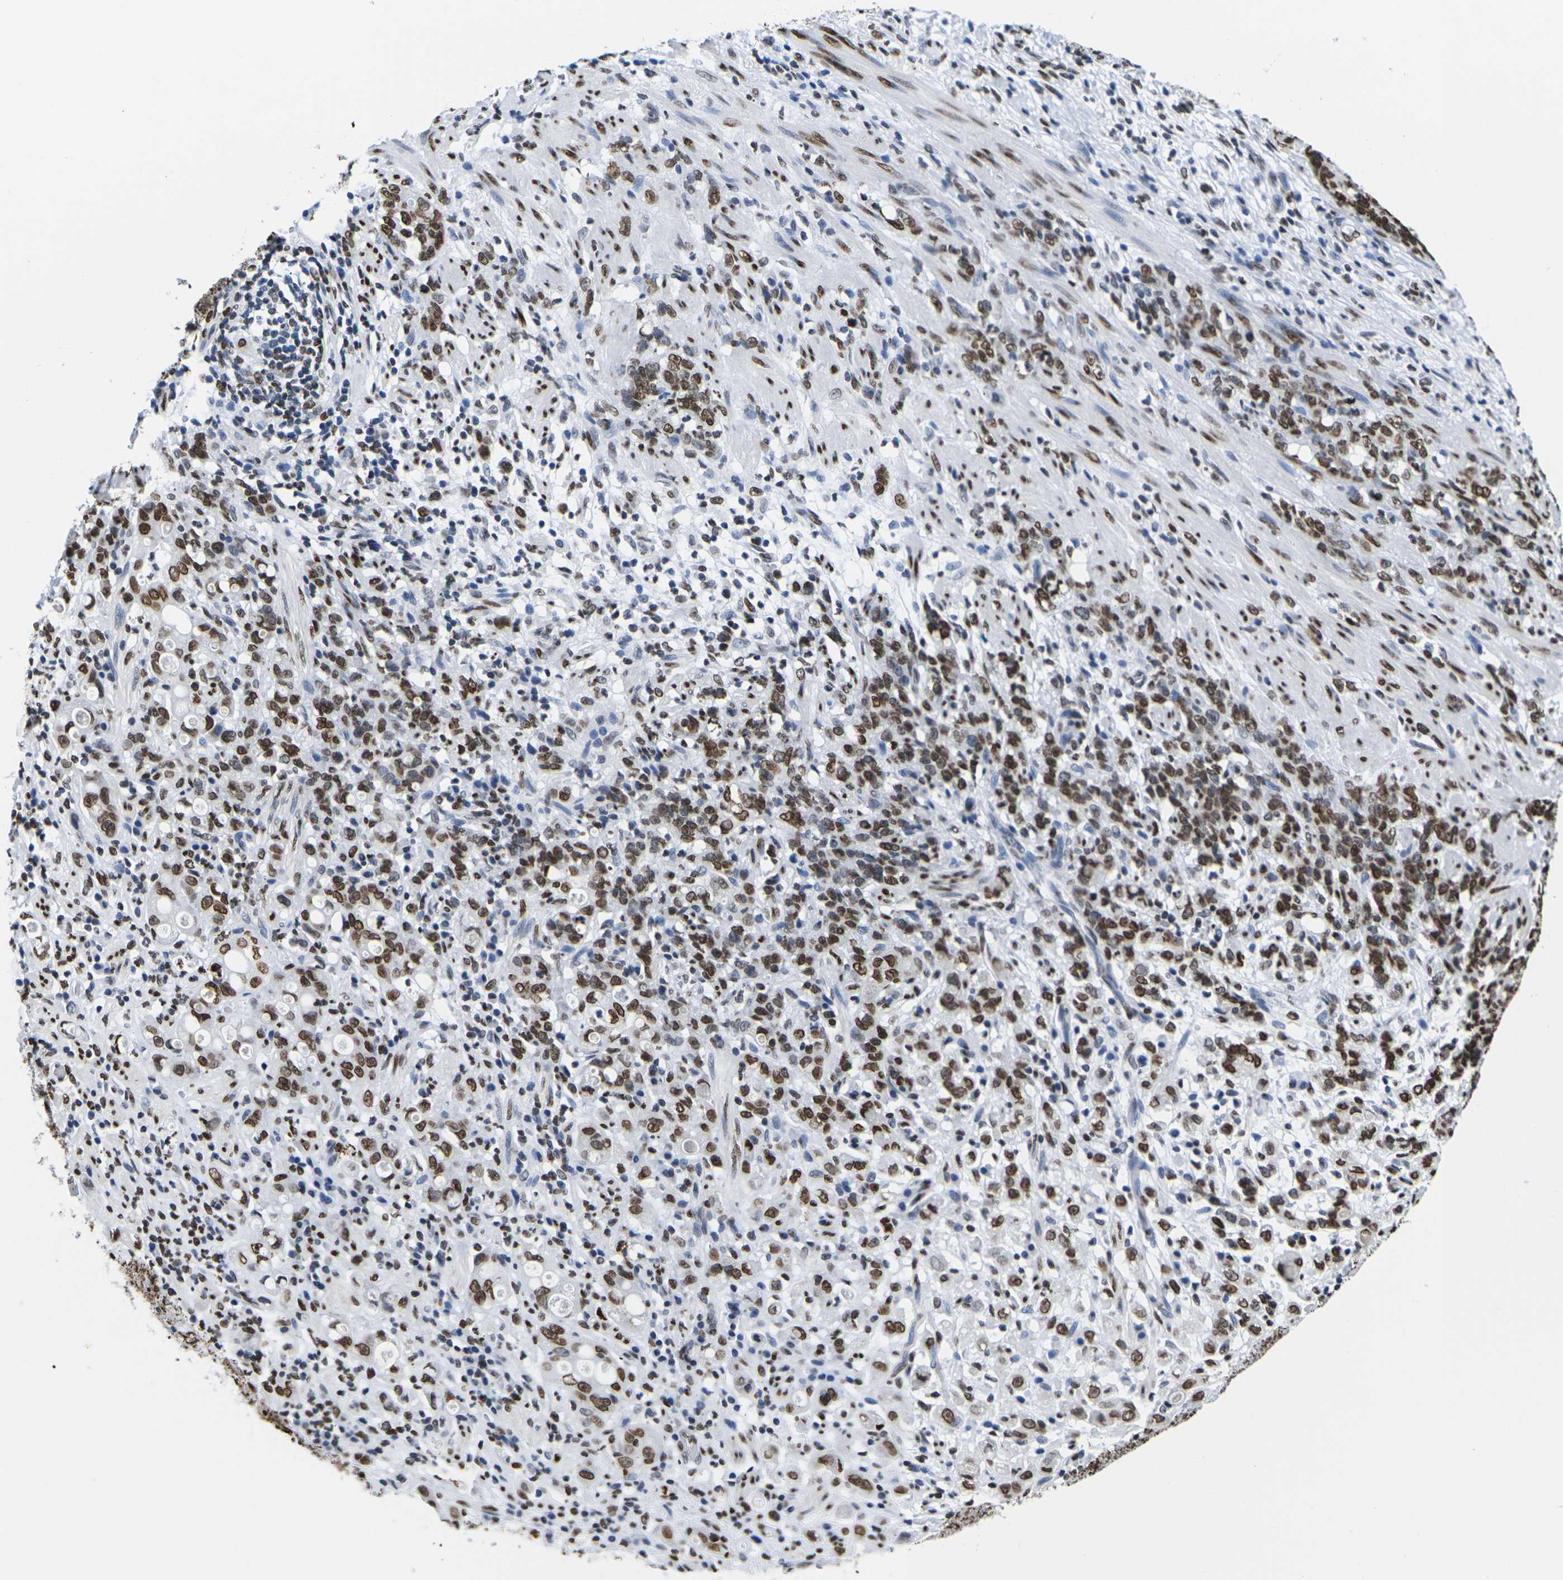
{"staining": {"intensity": "strong", "quantity": ">75%", "location": "cytoplasmic/membranous,nuclear"}, "tissue": "stomach cancer", "cell_type": "Tumor cells", "image_type": "cancer", "snomed": [{"axis": "morphology", "description": "Adenocarcinoma, NOS"}, {"axis": "topography", "description": "Stomach, lower"}], "caption": "Protein analysis of stomach cancer tissue reveals strong cytoplasmic/membranous and nuclear positivity in about >75% of tumor cells.", "gene": "H2AC21", "patient": {"sex": "male", "age": 88}}